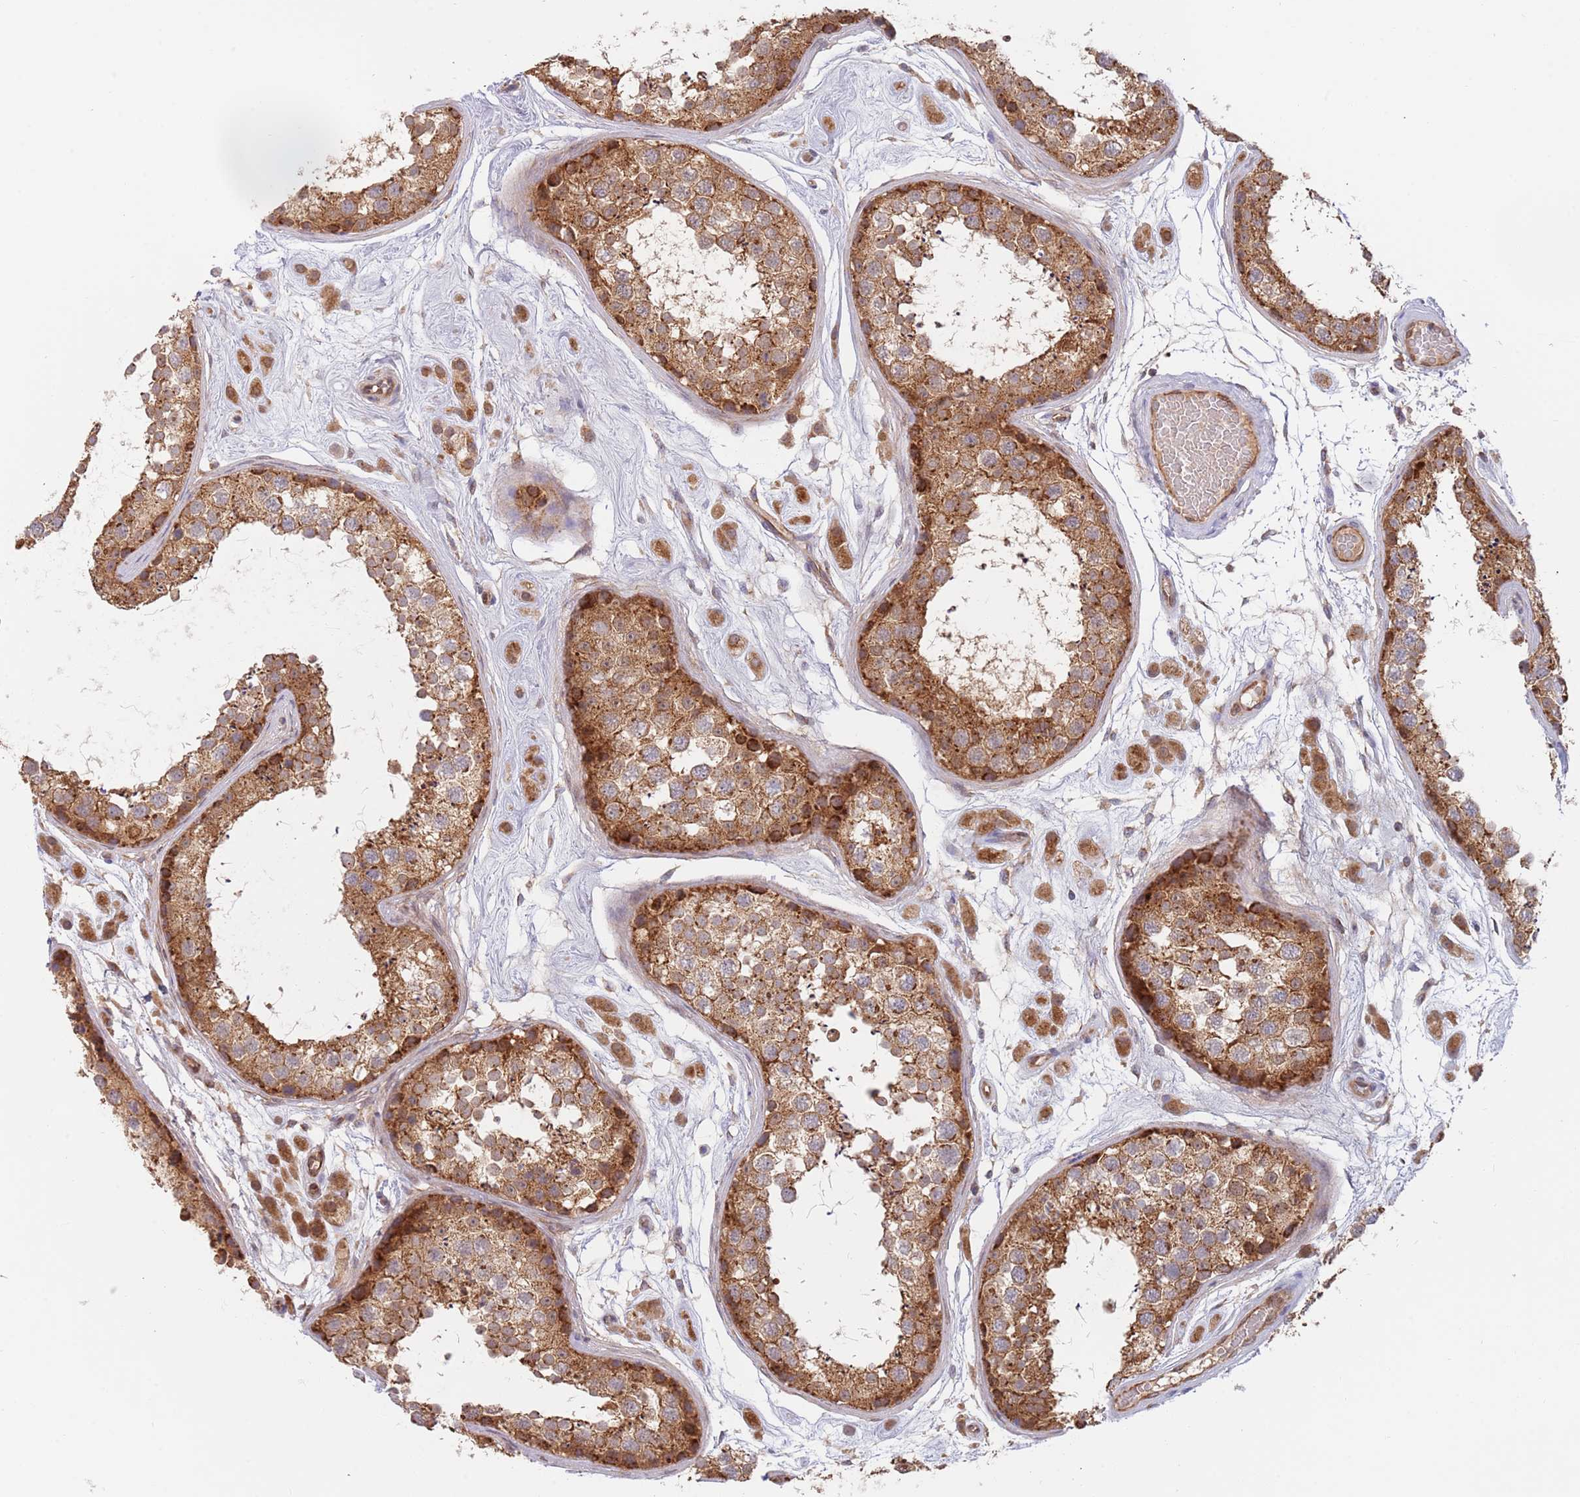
{"staining": {"intensity": "moderate", "quantity": ">75%", "location": "cytoplasmic/membranous"}, "tissue": "testis", "cell_type": "Cells in seminiferous ducts", "image_type": "normal", "snomed": [{"axis": "morphology", "description": "Normal tissue, NOS"}, {"axis": "topography", "description": "Testis"}], "caption": "IHC staining of benign testis, which displays medium levels of moderate cytoplasmic/membranous expression in approximately >75% of cells in seminiferous ducts indicating moderate cytoplasmic/membranous protein staining. The staining was performed using DAB (3,3'-diaminobenzidine) (brown) for protein detection and nuclei were counterstained in hematoxylin (blue).", "gene": "GUK1", "patient": {"sex": "male", "age": 25}}